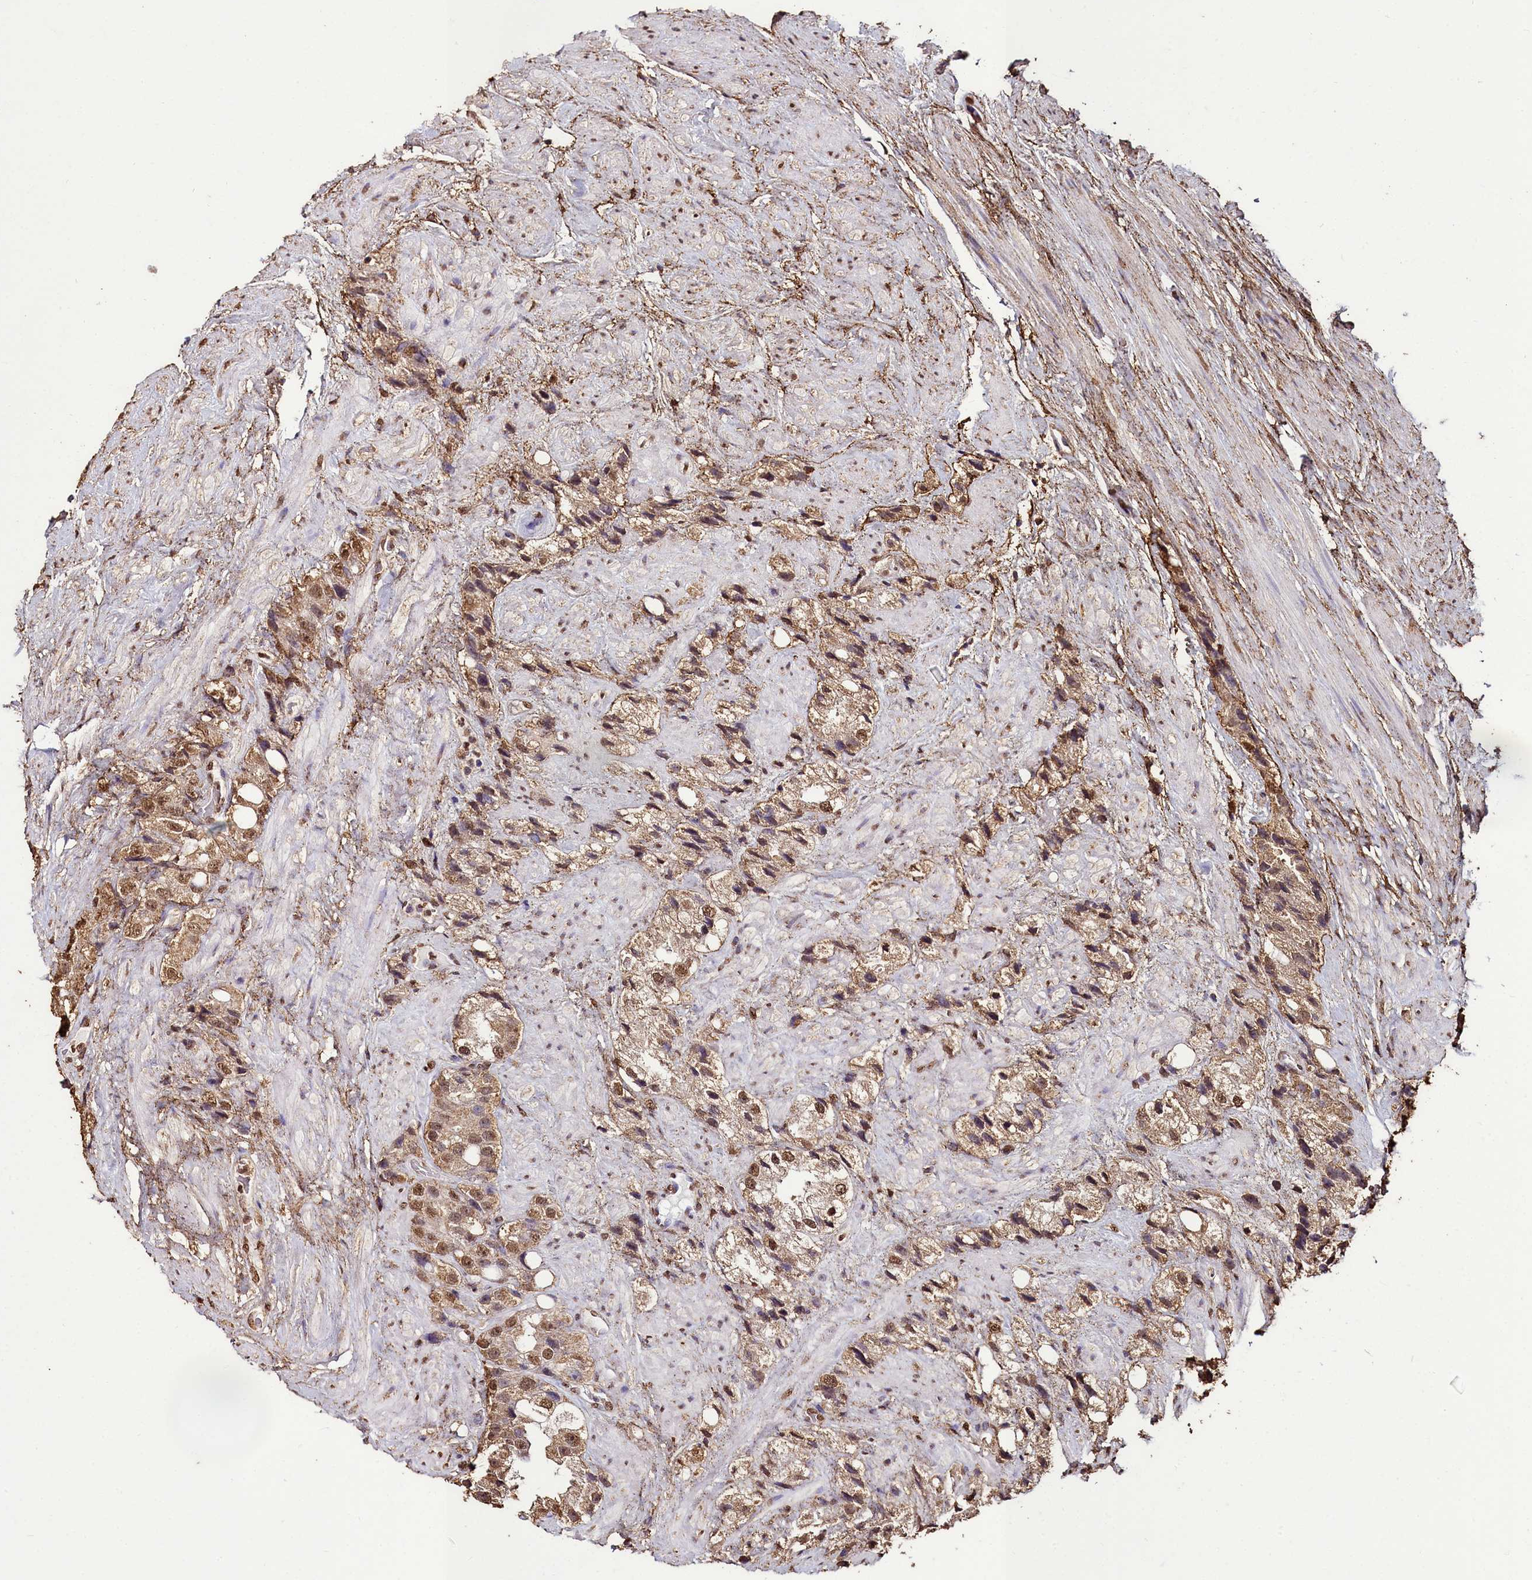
{"staining": {"intensity": "moderate", "quantity": ">75%", "location": "cytoplasmic/membranous,nuclear"}, "tissue": "prostate cancer", "cell_type": "Tumor cells", "image_type": "cancer", "snomed": [{"axis": "morphology", "description": "Adenocarcinoma, NOS"}, {"axis": "topography", "description": "Prostate"}], "caption": "Prostate adenocarcinoma stained with a brown dye exhibits moderate cytoplasmic/membranous and nuclear positive expression in about >75% of tumor cells.", "gene": "TRIP6", "patient": {"sex": "male", "age": 79}}